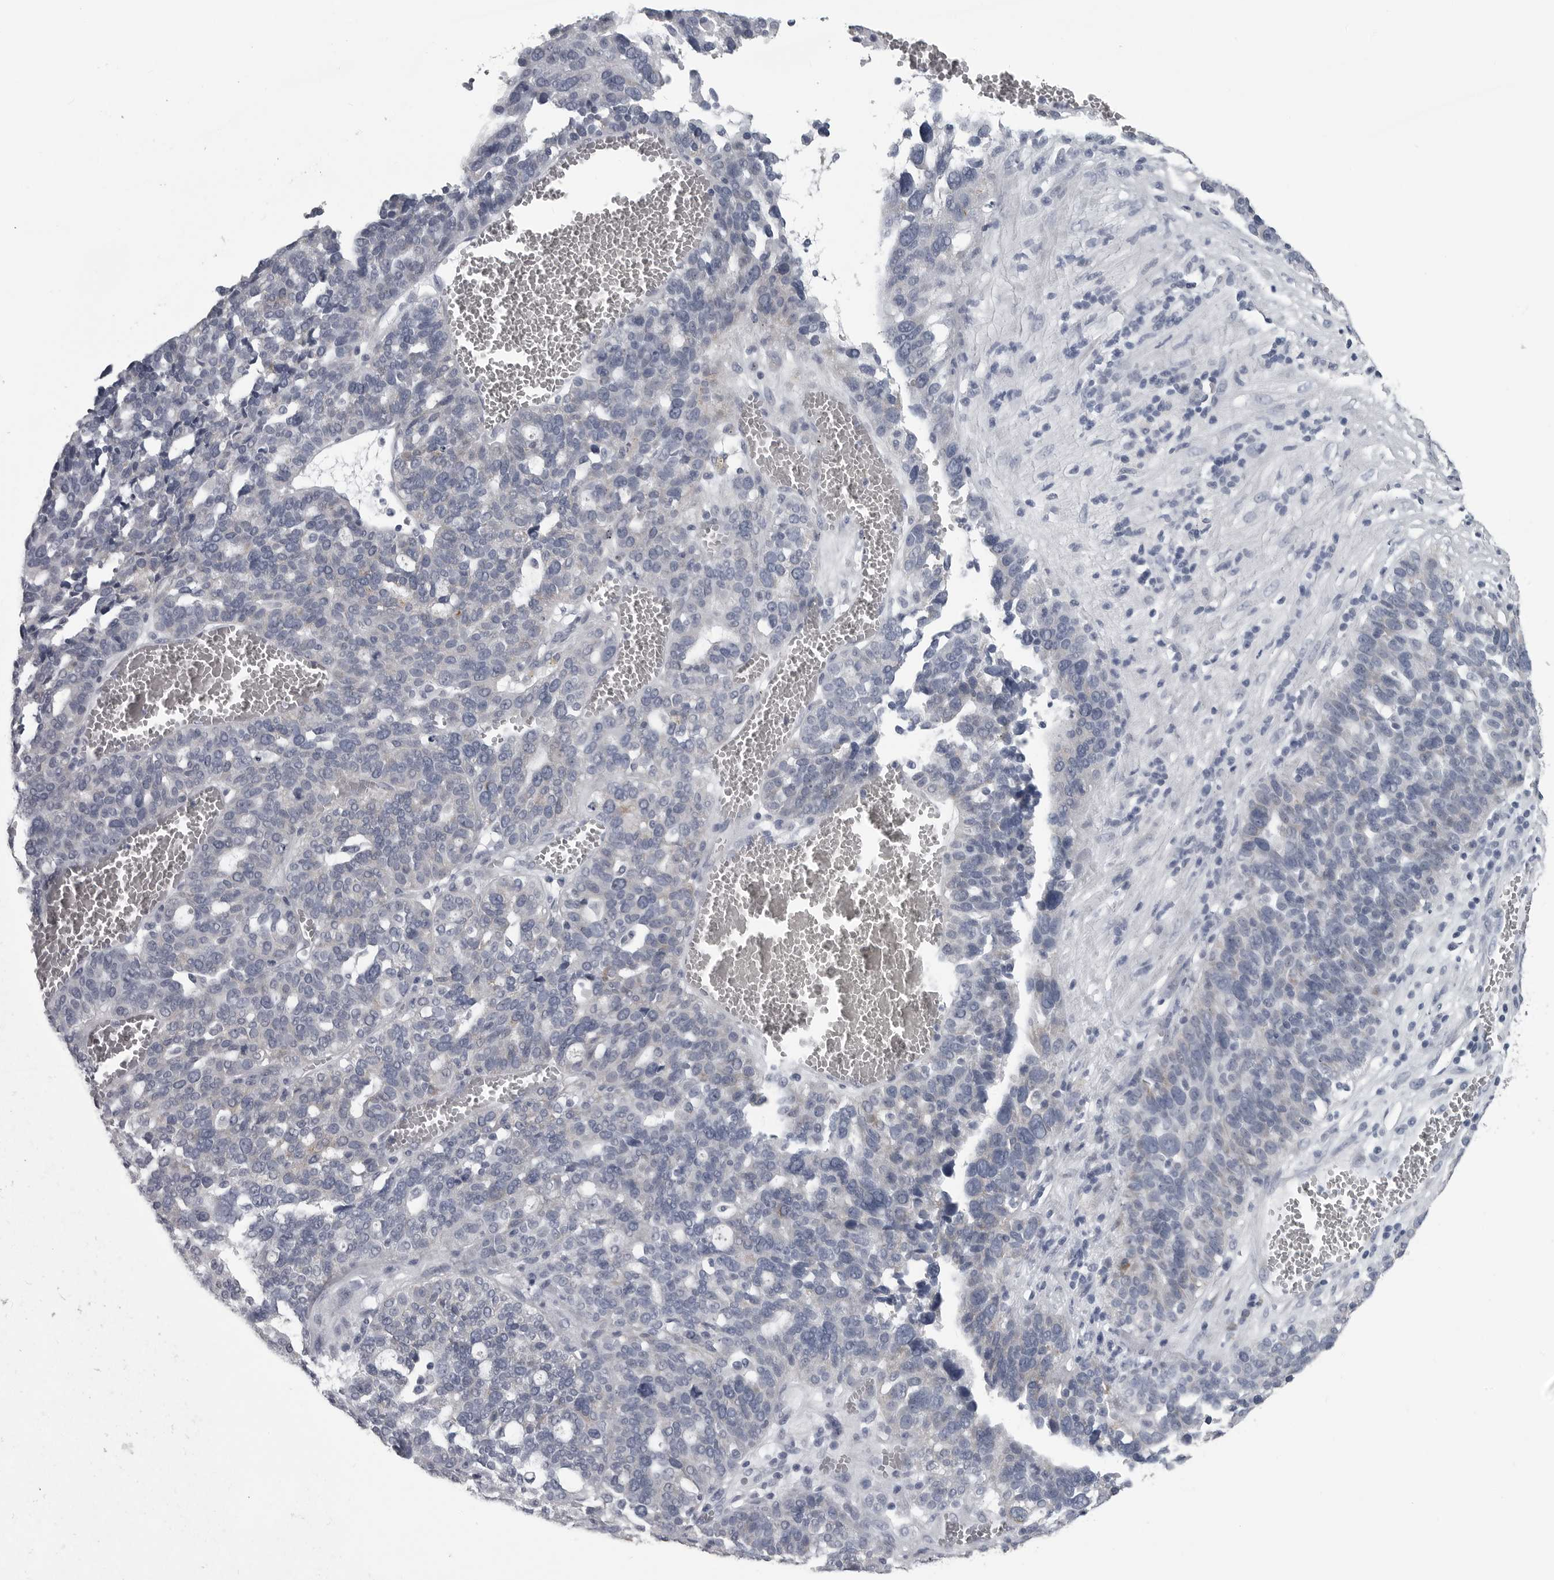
{"staining": {"intensity": "negative", "quantity": "none", "location": "none"}, "tissue": "ovarian cancer", "cell_type": "Tumor cells", "image_type": "cancer", "snomed": [{"axis": "morphology", "description": "Cystadenocarcinoma, serous, NOS"}, {"axis": "topography", "description": "Ovary"}], "caption": "This histopathology image is of ovarian cancer stained with IHC to label a protein in brown with the nuclei are counter-stained blue. There is no positivity in tumor cells.", "gene": "MYOC", "patient": {"sex": "female", "age": 59}}